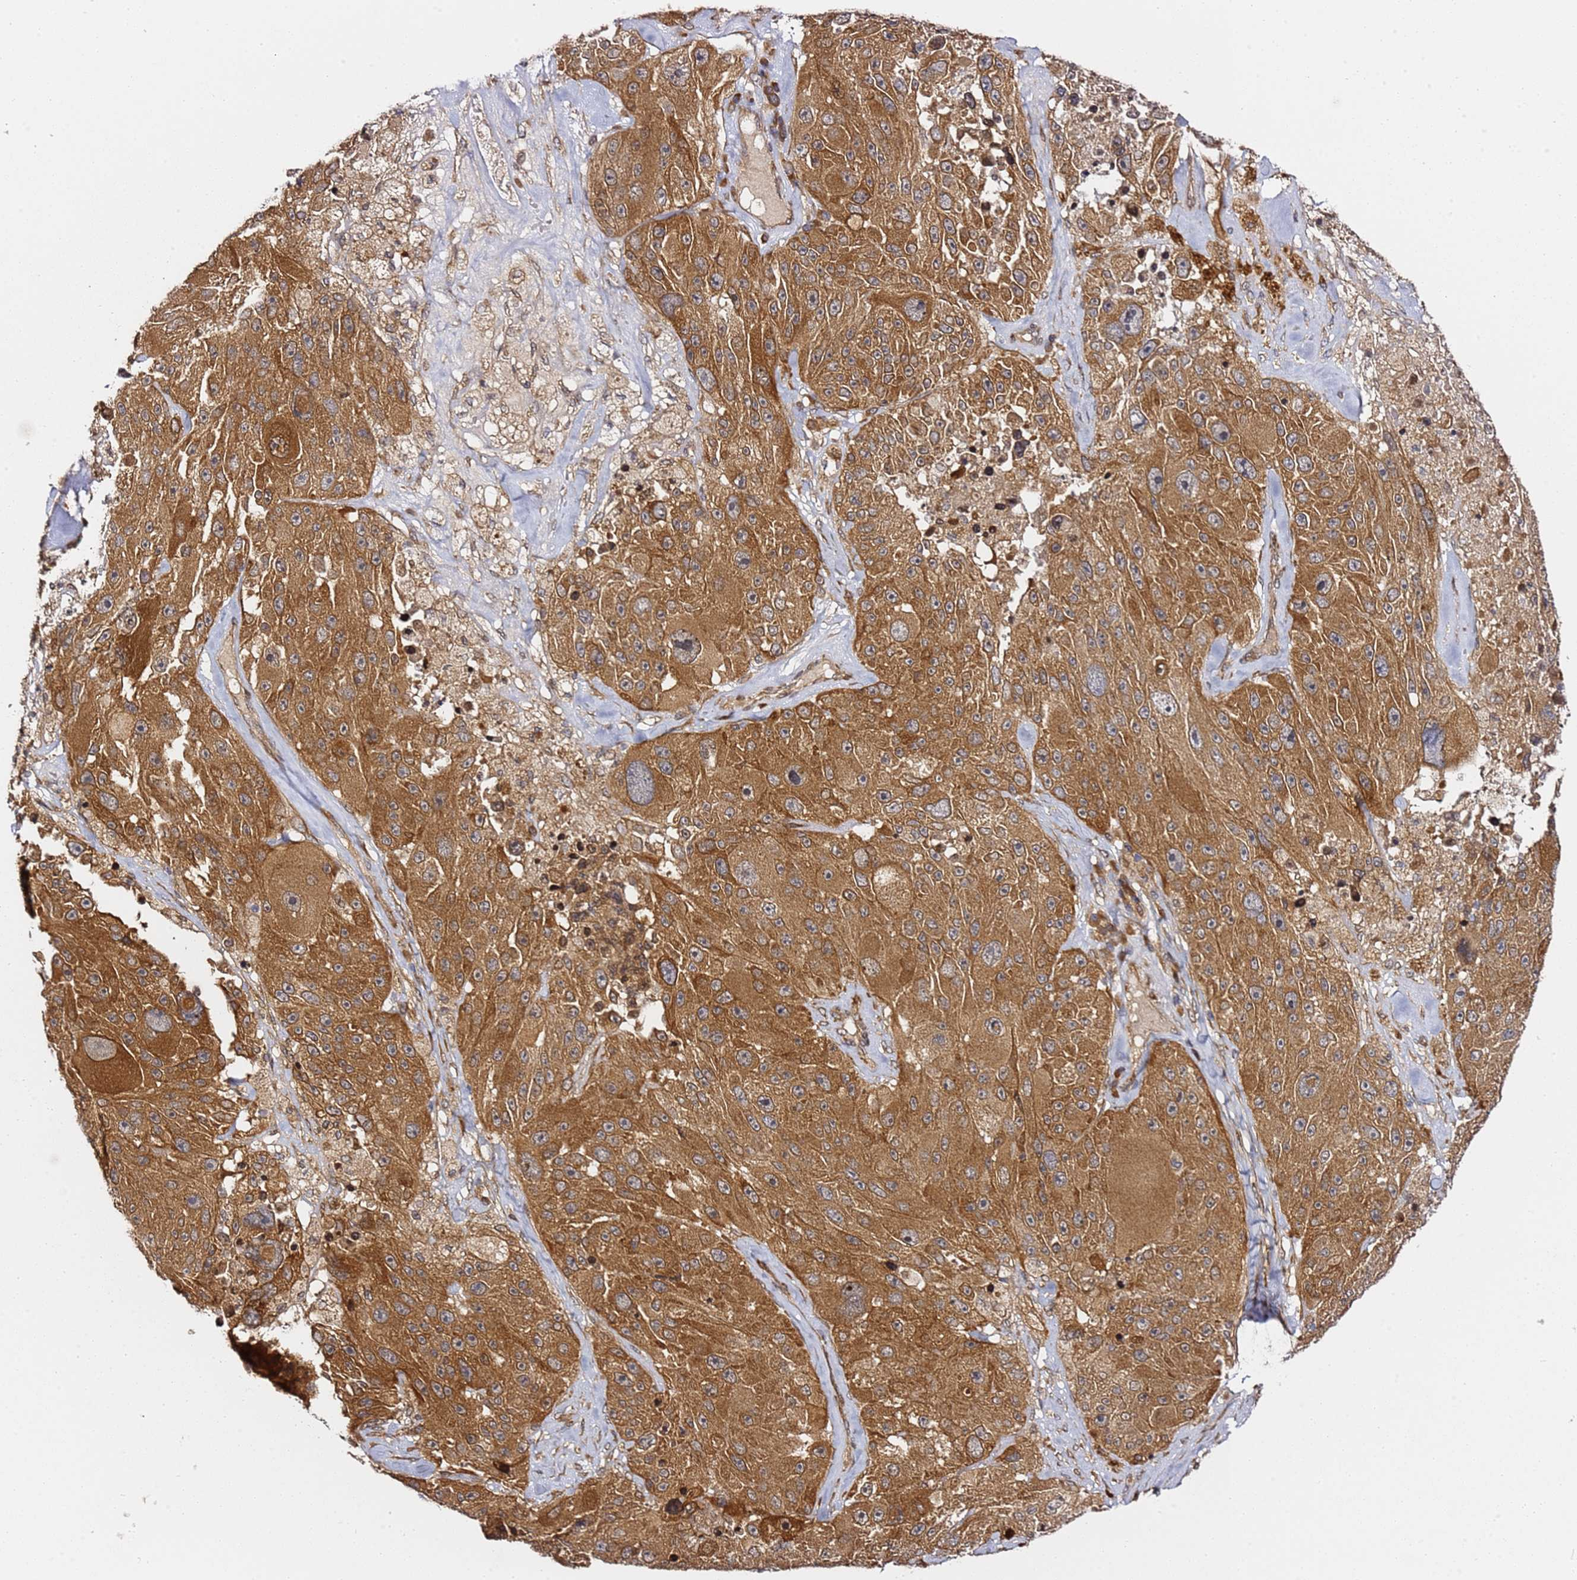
{"staining": {"intensity": "moderate", "quantity": ">75%", "location": "cytoplasmic/membranous"}, "tissue": "melanoma", "cell_type": "Tumor cells", "image_type": "cancer", "snomed": [{"axis": "morphology", "description": "Malignant melanoma, Metastatic site"}, {"axis": "topography", "description": "Lymph node"}], "caption": "About >75% of tumor cells in malignant melanoma (metastatic site) show moderate cytoplasmic/membranous protein staining as visualized by brown immunohistochemical staining.", "gene": "PRKAB2", "patient": {"sex": "male", "age": 62}}